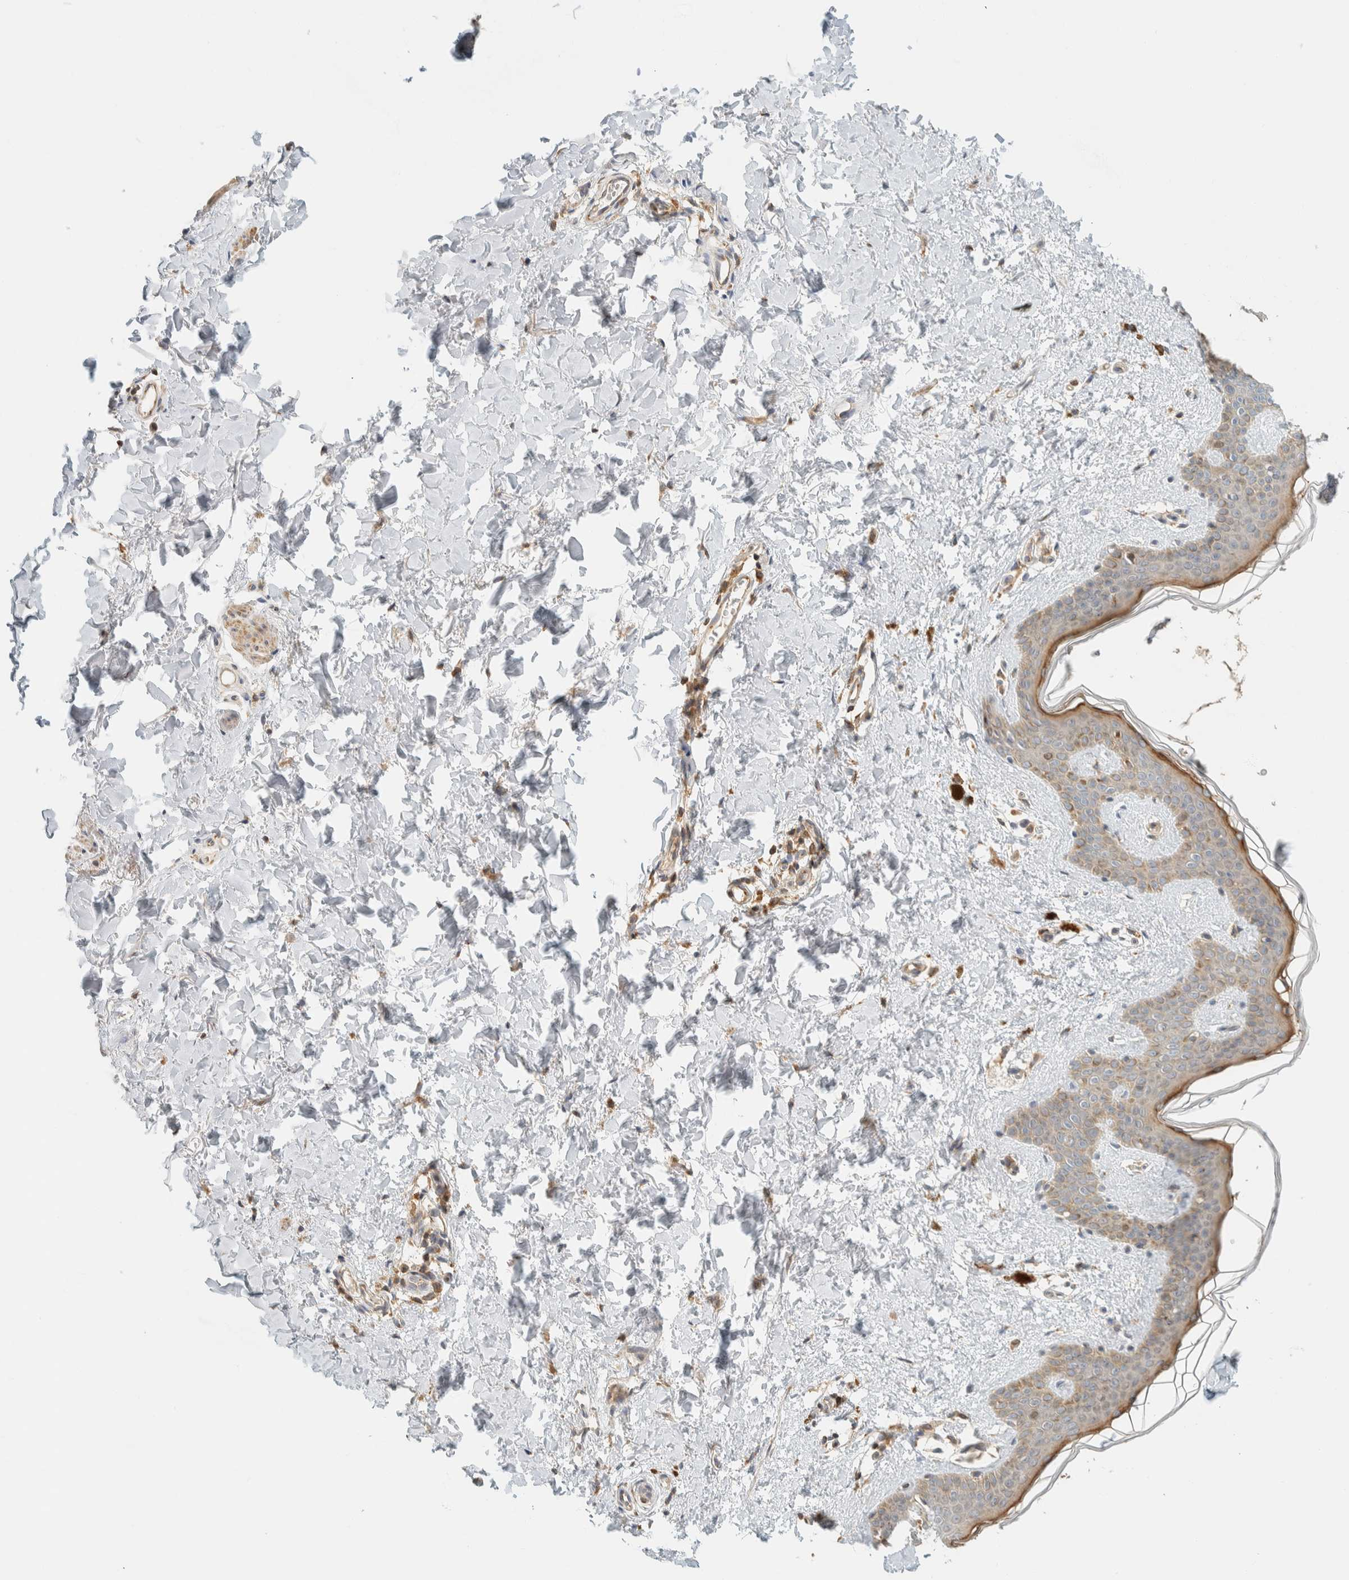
{"staining": {"intensity": "moderate", "quantity": ">75%", "location": "cytoplasmic/membranous"}, "tissue": "skin", "cell_type": "Fibroblasts", "image_type": "normal", "snomed": [{"axis": "morphology", "description": "Normal tissue, NOS"}, {"axis": "topography", "description": "Skin"}], "caption": "Protein expression by immunohistochemistry demonstrates moderate cytoplasmic/membranous staining in approximately >75% of fibroblasts in benign skin. (DAB (3,3'-diaminobenzidine) IHC, brown staining for protein, blue staining for nuclei).", "gene": "ARFGEF1", "patient": {"sex": "female", "age": 46}}